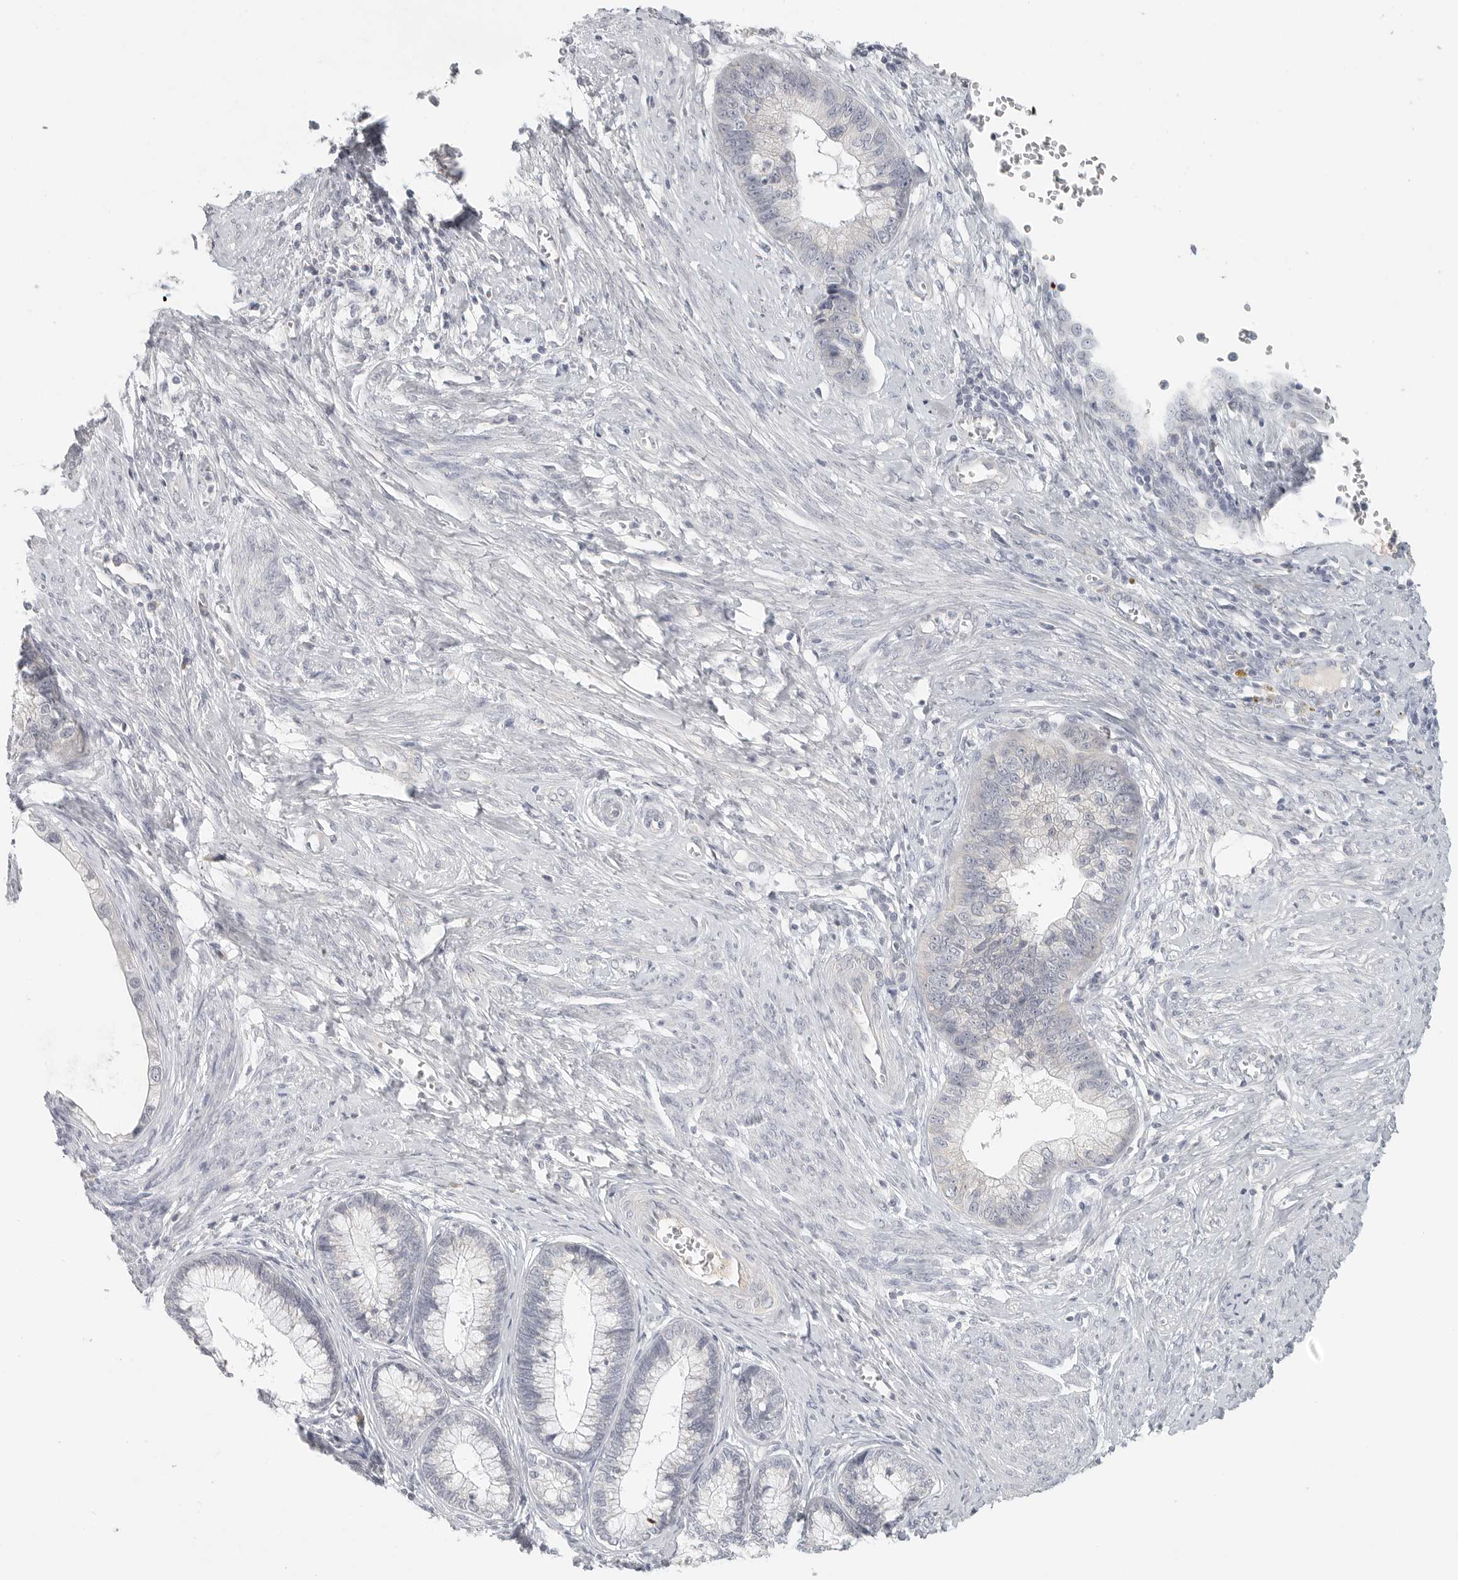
{"staining": {"intensity": "negative", "quantity": "none", "location": "none"}, "tissue": "cervical cancer", "cell_type": "Tumor cells", "image_type": "cancer", "snomed": [{"axis": "morphology", "description": "Adenocarcinoma, NOS"}, {"axis": "topography", "description": "Cervix"}], "caption": "Tumor cells are negative for brown protein staining in cervical cancer (adenocarcinoma).", "gene": "SLC25A36", "patient": {"sex": "female", "age": 44}}